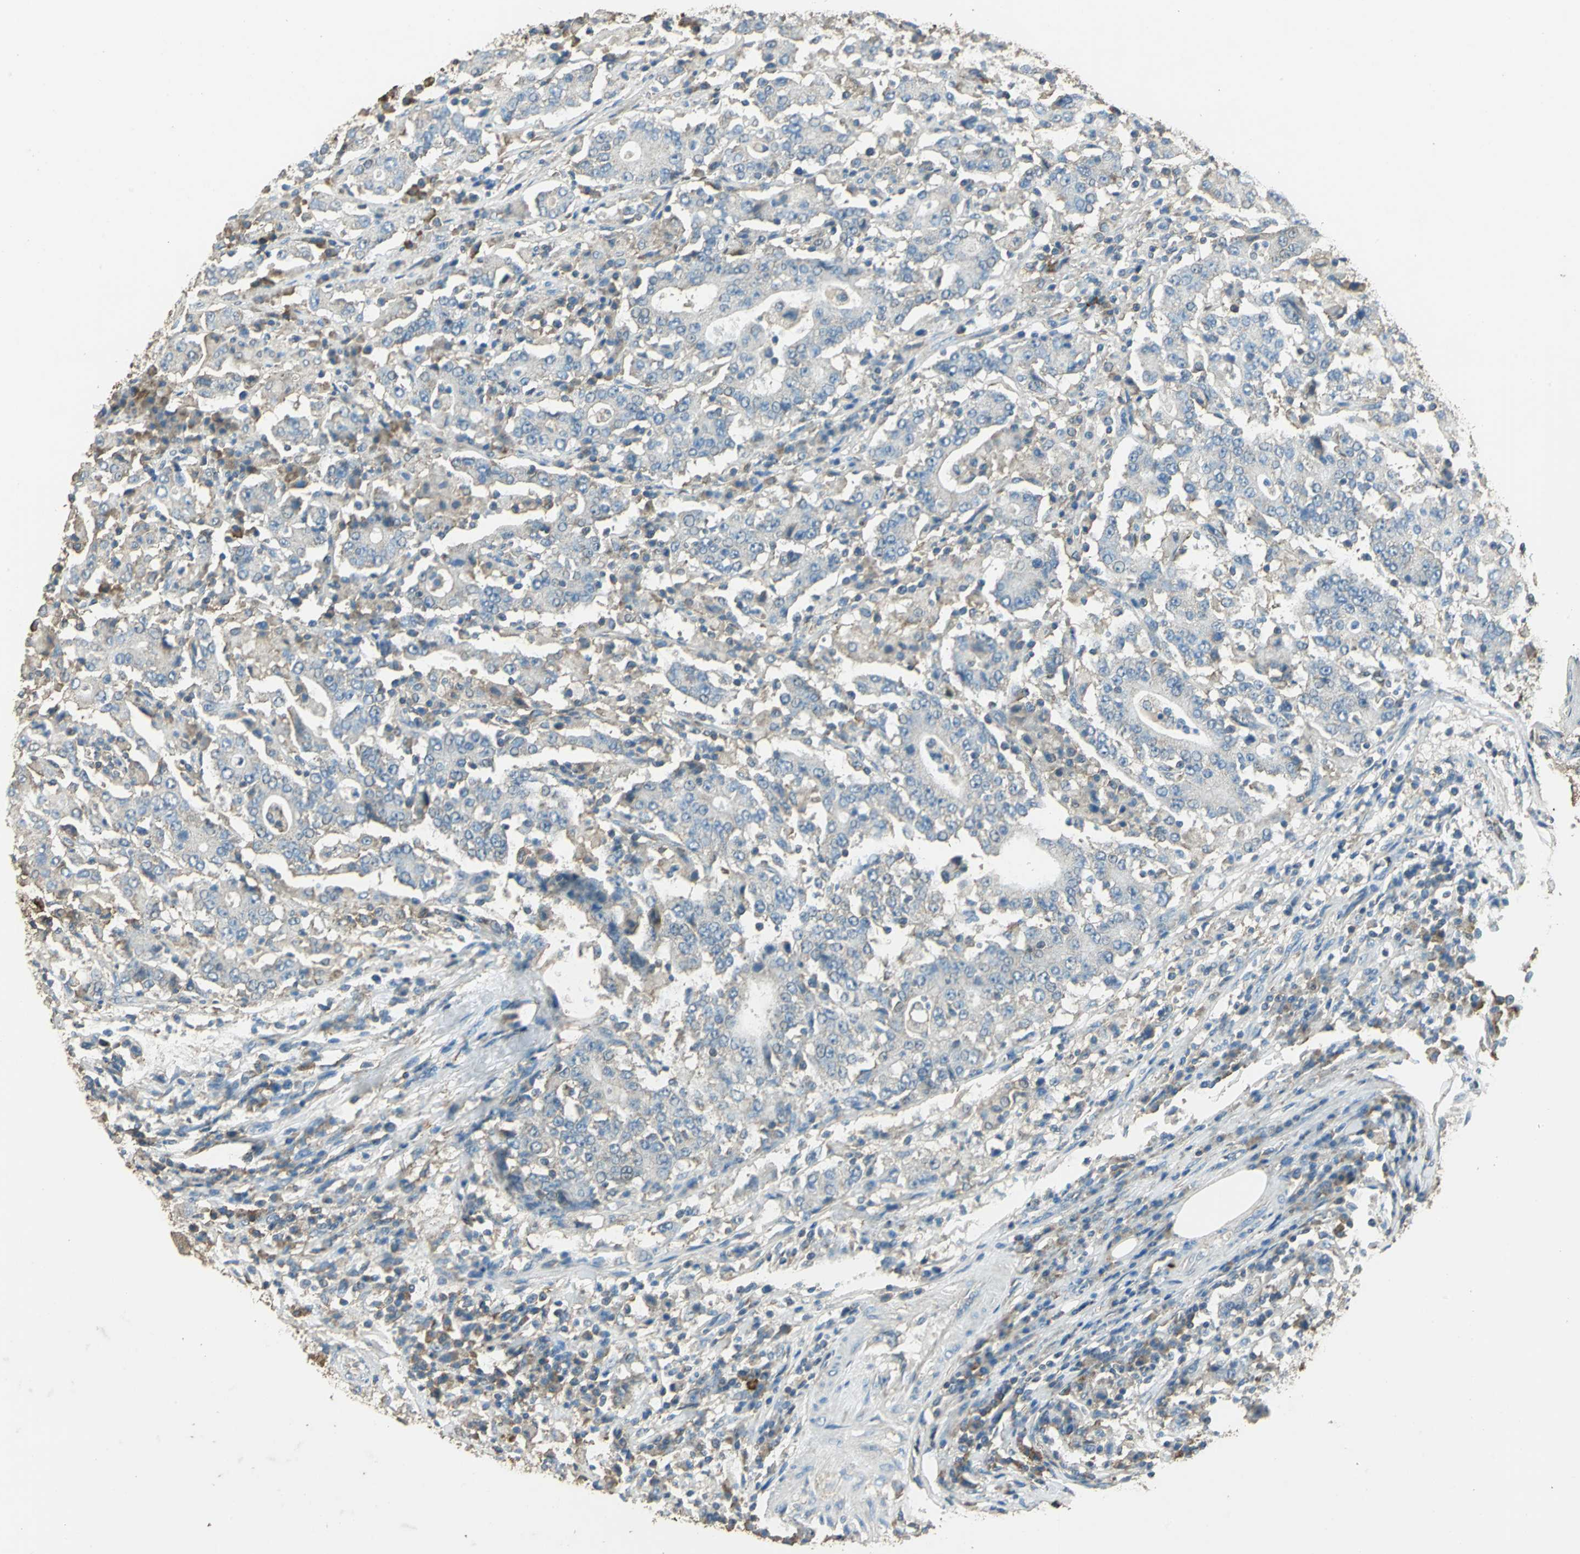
{"staining": {"intensity": "weak", "quantity": "<25%", "location": "cytoplasmic/membranous"}, "tissue": "stomach cancer", "cell_type": "Tumor cells", "image_type": "cancer", "snomed": [{"axis": "morphology", "description": "Normal tissue, NOS"}, {"axis": "morphology", "description": "Adenocarcinoma, NOS"}, {"axis": "topography", "description": "Stomach, upper"}, {"axis": "topography", "description": "Stomach"}], "caption": "The IHC micrograph has no significant positivity in tumor cells of adenocarcinoma (stomach) tissue.", "gene": "TRAPPC2", "patient": {"sex": "male", "age": 59}}